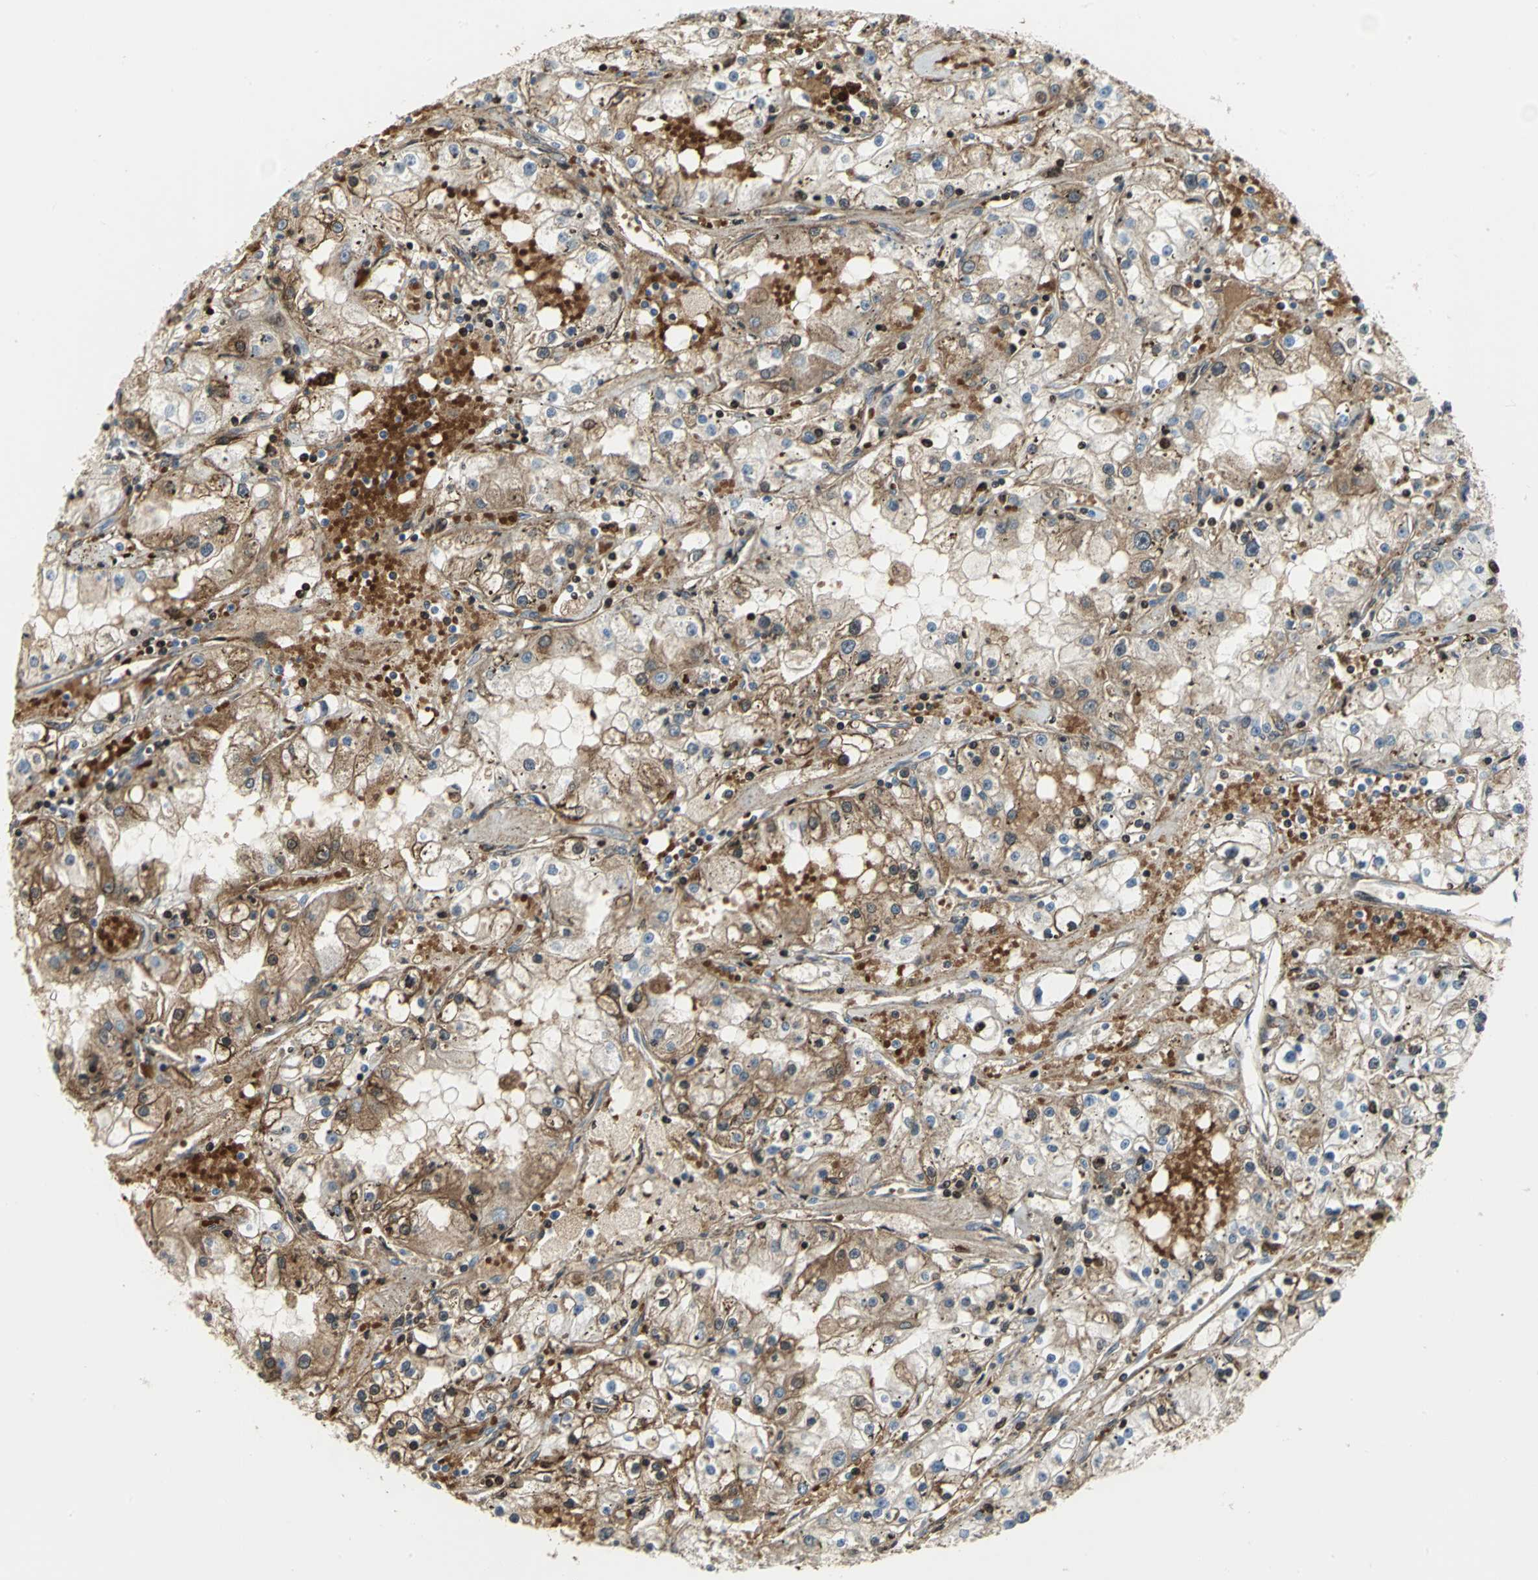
{"staining": {"intensity": "moderate", "quantity": "25%-75%", "location": "nuclear"}, "tissue": "renal cancer", "cell_type": "Tumor cells", "image_type": "cancer", "snomed": [{"axis": "morphology", "description": "Adenocarcinoma, NOS"}, {"axis": "topography", "description": "Kidney"}], "caption": "Immunohistochemistry histopathology image of renal cancer (adenocarcinoma) stained for a protein (brown), which reveals medium levels of moderate nuclear positivity in about 25%-75% of tumor cells.", "gene": "GLI3", "patient": {"sex": "male", "age": 56}}